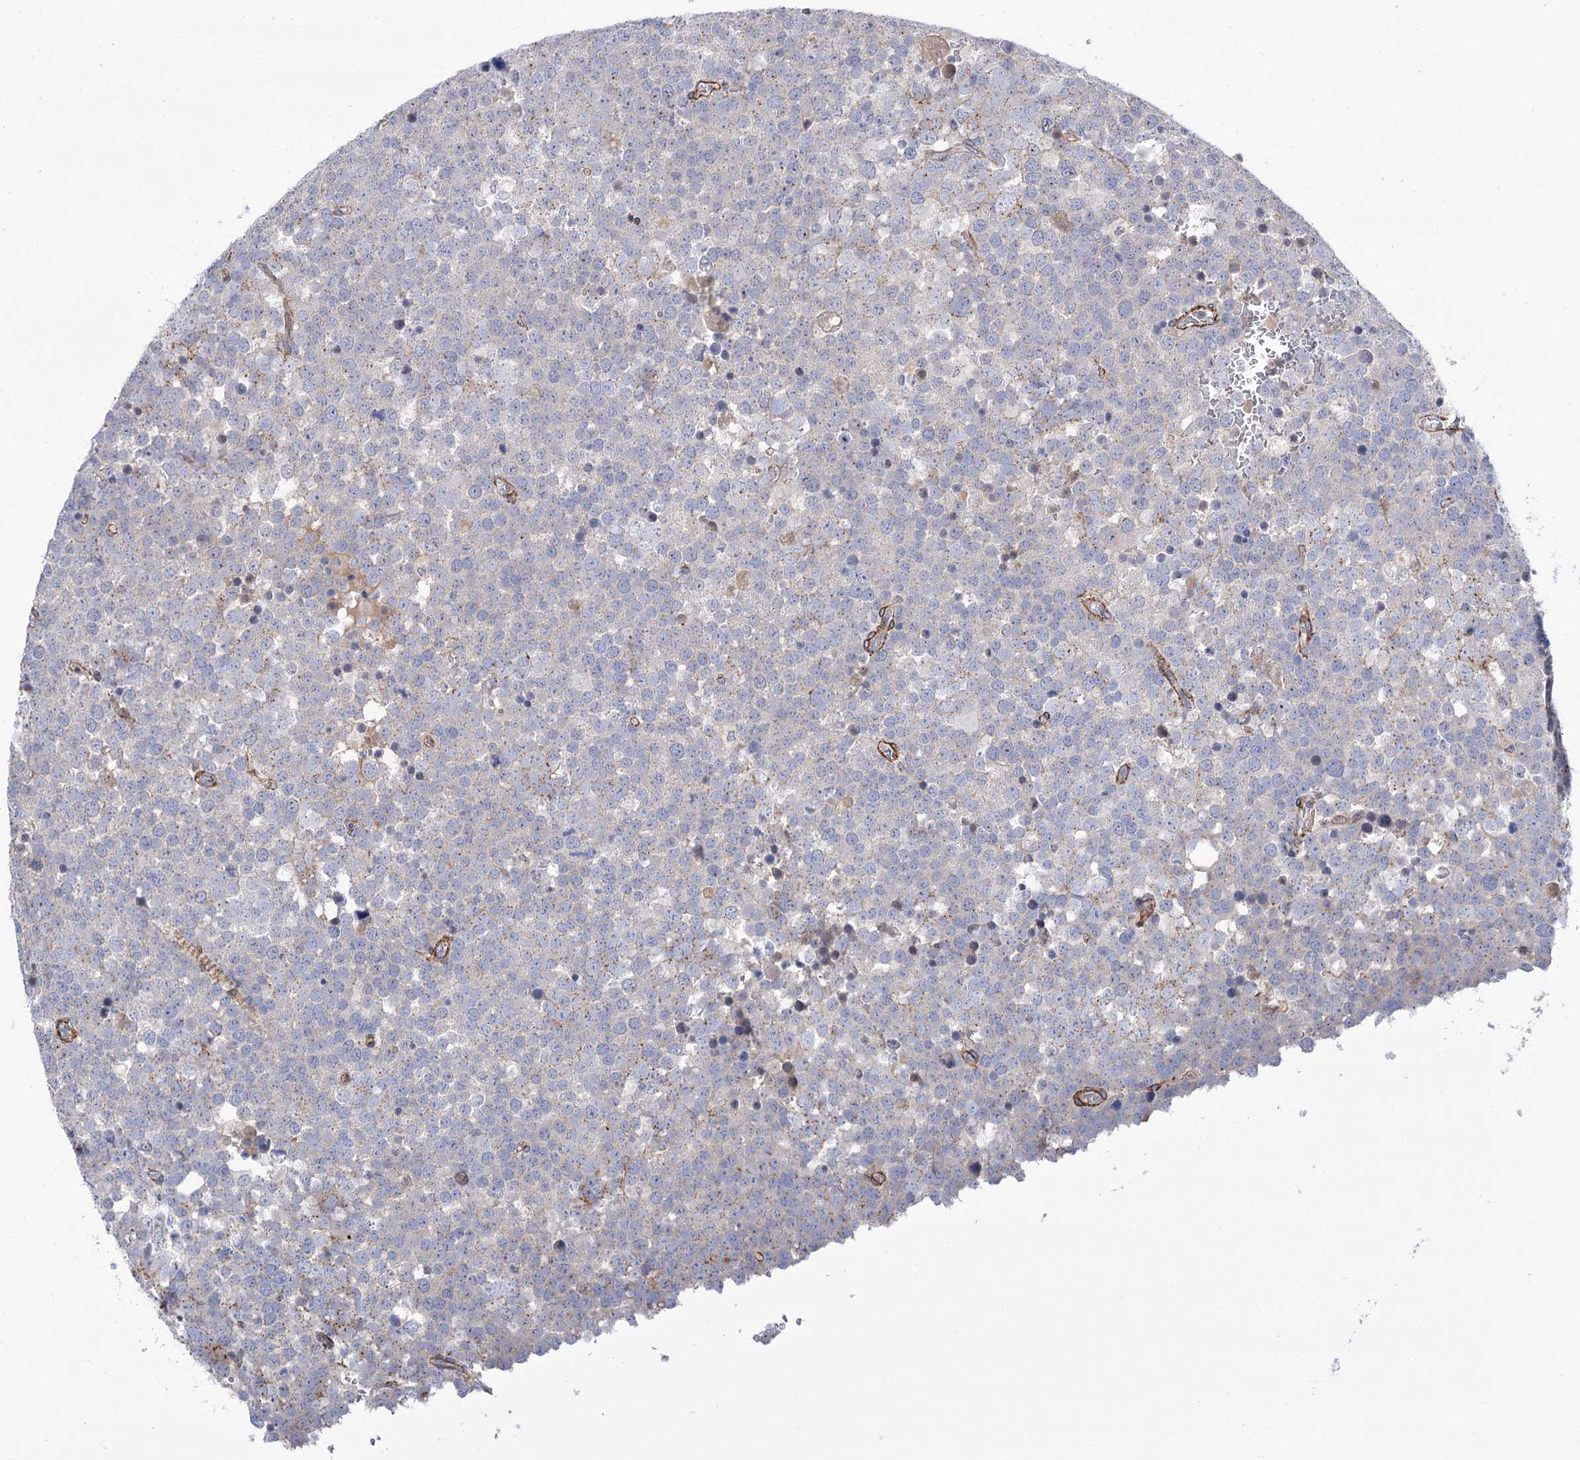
{"staining": {"intensity": "negative", "quantity": "none", "location": "none"}, "tissue": "testis cancer", "cell_type": "Tumor cells", "image_type": "cancer", "snomed": [{"axis": "morphology", "description": "Seminoma, NOS"}, {"axis": "topography", "description": "Testis"}], "caption": "The image demonstrates no significant positivity in tumor cells of seminoma (testis). The staining is performed using DAB brown chromogen with nuclei counter-stained in using hematoxylin.", "gene": "WASHC3", "patient": {"sex": "male", "age": 71}}